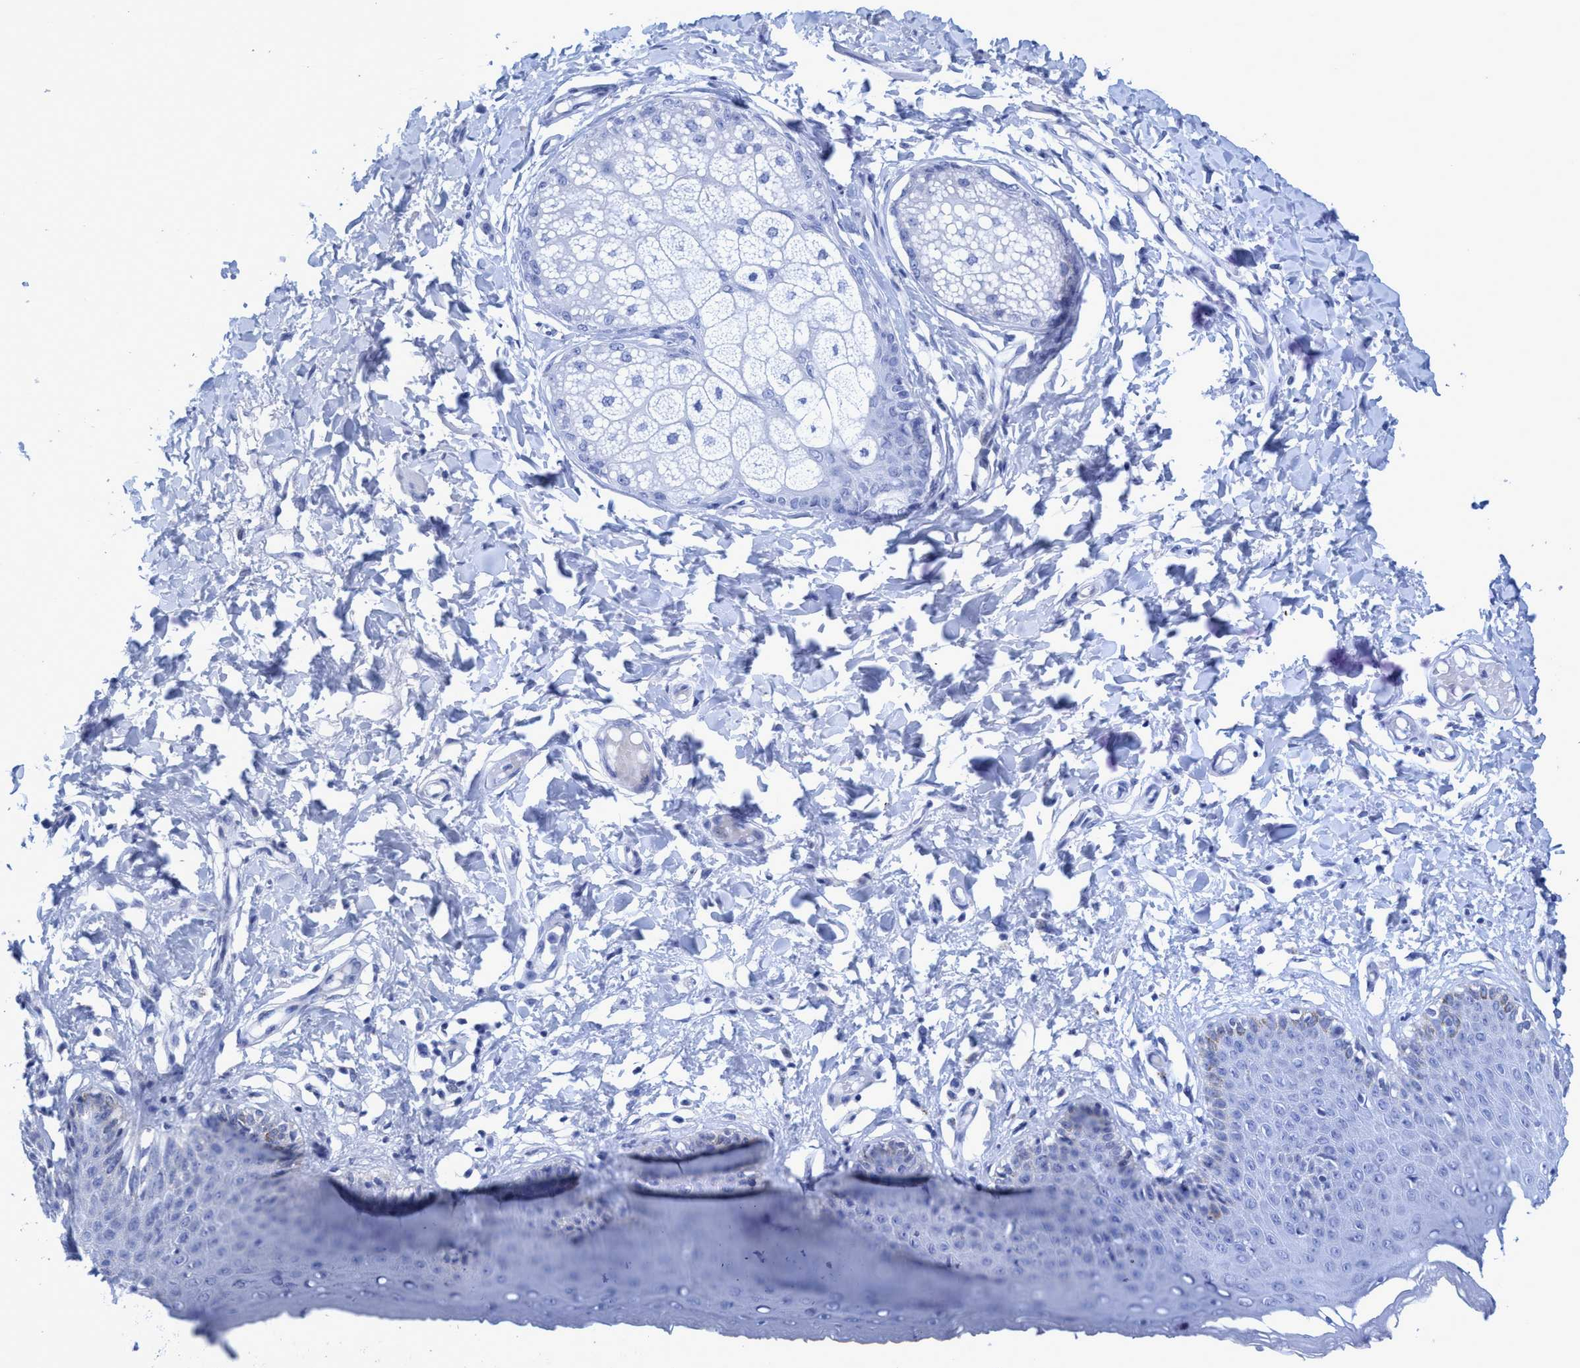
{"staining": {"intensity": "weak", "quantity": "<25%", "location": "cytoplasmic/membranous"}, "tissue": "skin", "cell_type": "Epidermal cells", "image_type": "normal", "snomed": [{"axis": "morphology", "description": "Normal tissue, NOS"}, {"axis": "topography", "description": "Vulva"}], "caption": "Epidermal cells are negative for brown protein staining in normal skin. The staining is performed using DAB (3,3'-diaminobenzidine) brown chromogen with nuclei counter-stained in using hematoxylin.", "gene": "PLPPR1", "patient": {"sex": "female", "age": 66}}